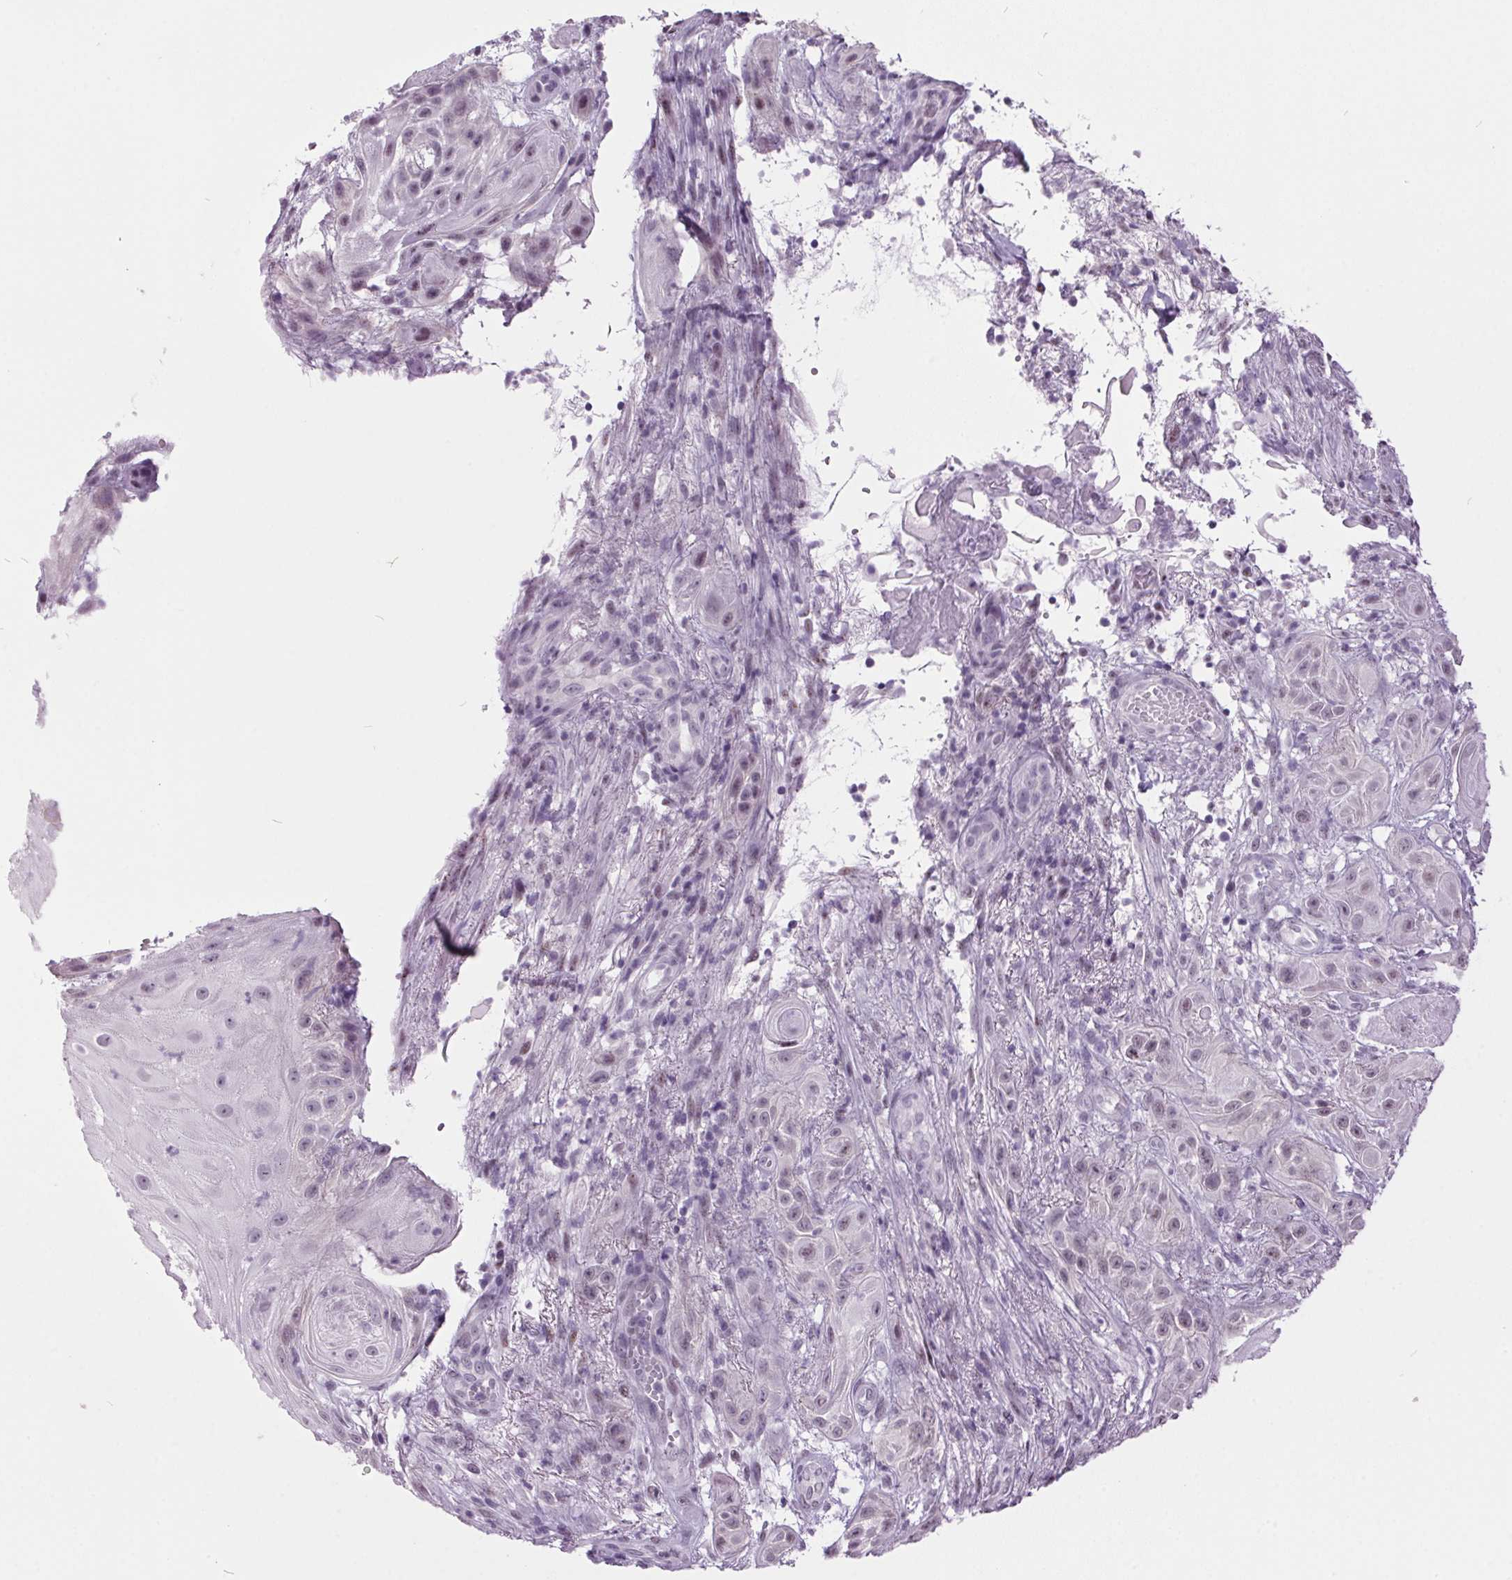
{"staining": {"intensity": "negative", "quantity": "none", "location": "none"}, "tissue": "skin cancer", "cell_type": "Tumor cells", "image_type": "cancer", "snomed": [{"axis": "morphology", "description": "Squamous cell carcinoma, NOS"}, {"axis": "topography", "description": "Skin"}], "caption": "Human skin squamous cell carcinoma stained for a protein using immunohistochemistry (IHC) exhibits no positivity in tumor cells.", "gene": "ODAD2", "patient": {"sex": "male", "age": 62}}